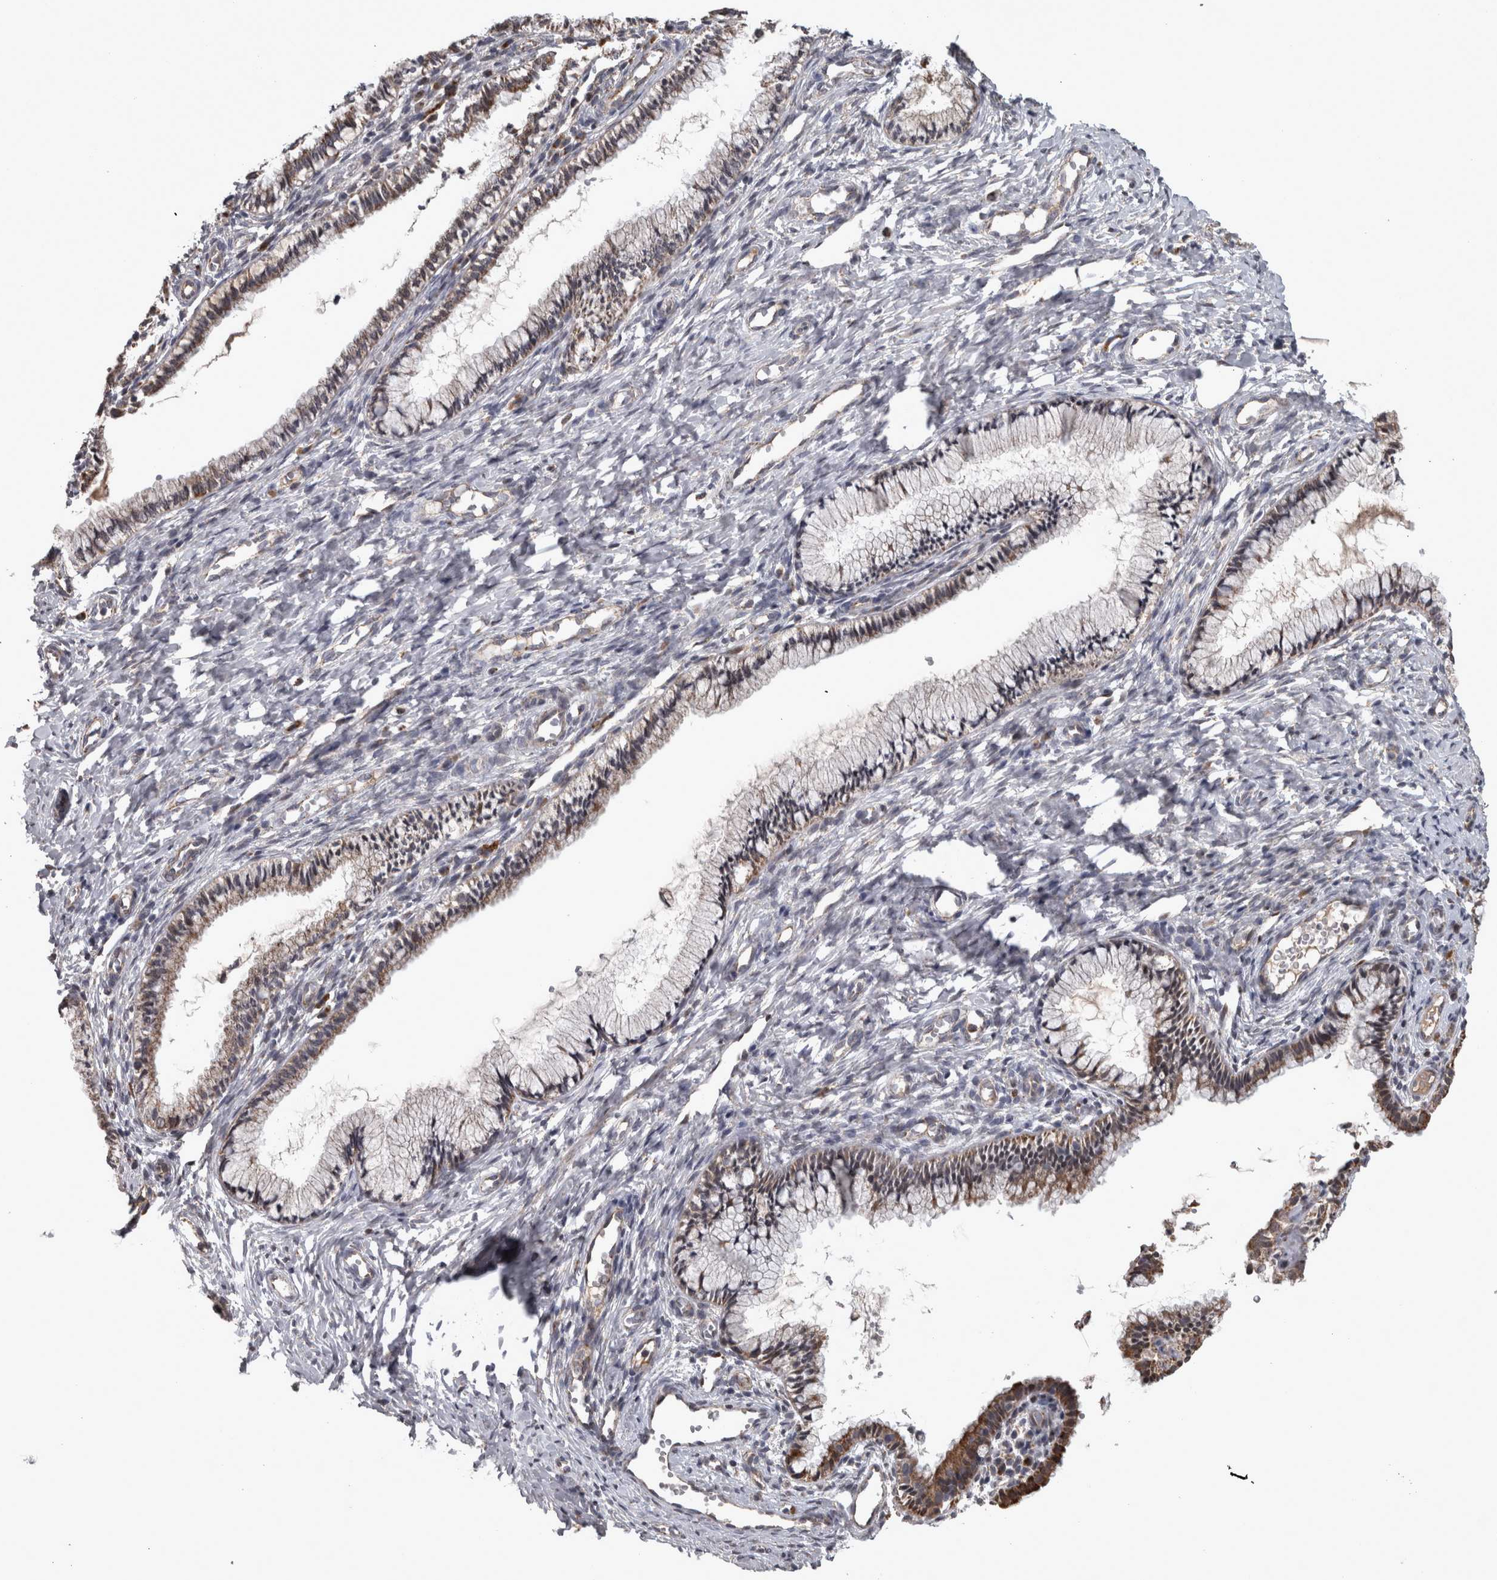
{"staining": {"intensity": "moderate", "quantity": "25%-75%", "location": "cytoplasmic/membranous"}, "tissue": "cervix", "cell_type": "Glandular cells", "image_type": "normal", "snomed": [{"axis": "morphology", "description": "Normal tissue, NOS"}, {"axis": "topography", "description": "Cervix"}], "caption": "IHC histopathology image of unremarkable cervix: cervix stained using immunohistochemistry shows medium levels of moderate protein expression localized specifically in the cytoplasmic/membranous of glandular cells, appearing as a cytoplasmic/membranous brown color.", "gene": "DBT", "patient": {"sex": "female", "age": 27}}